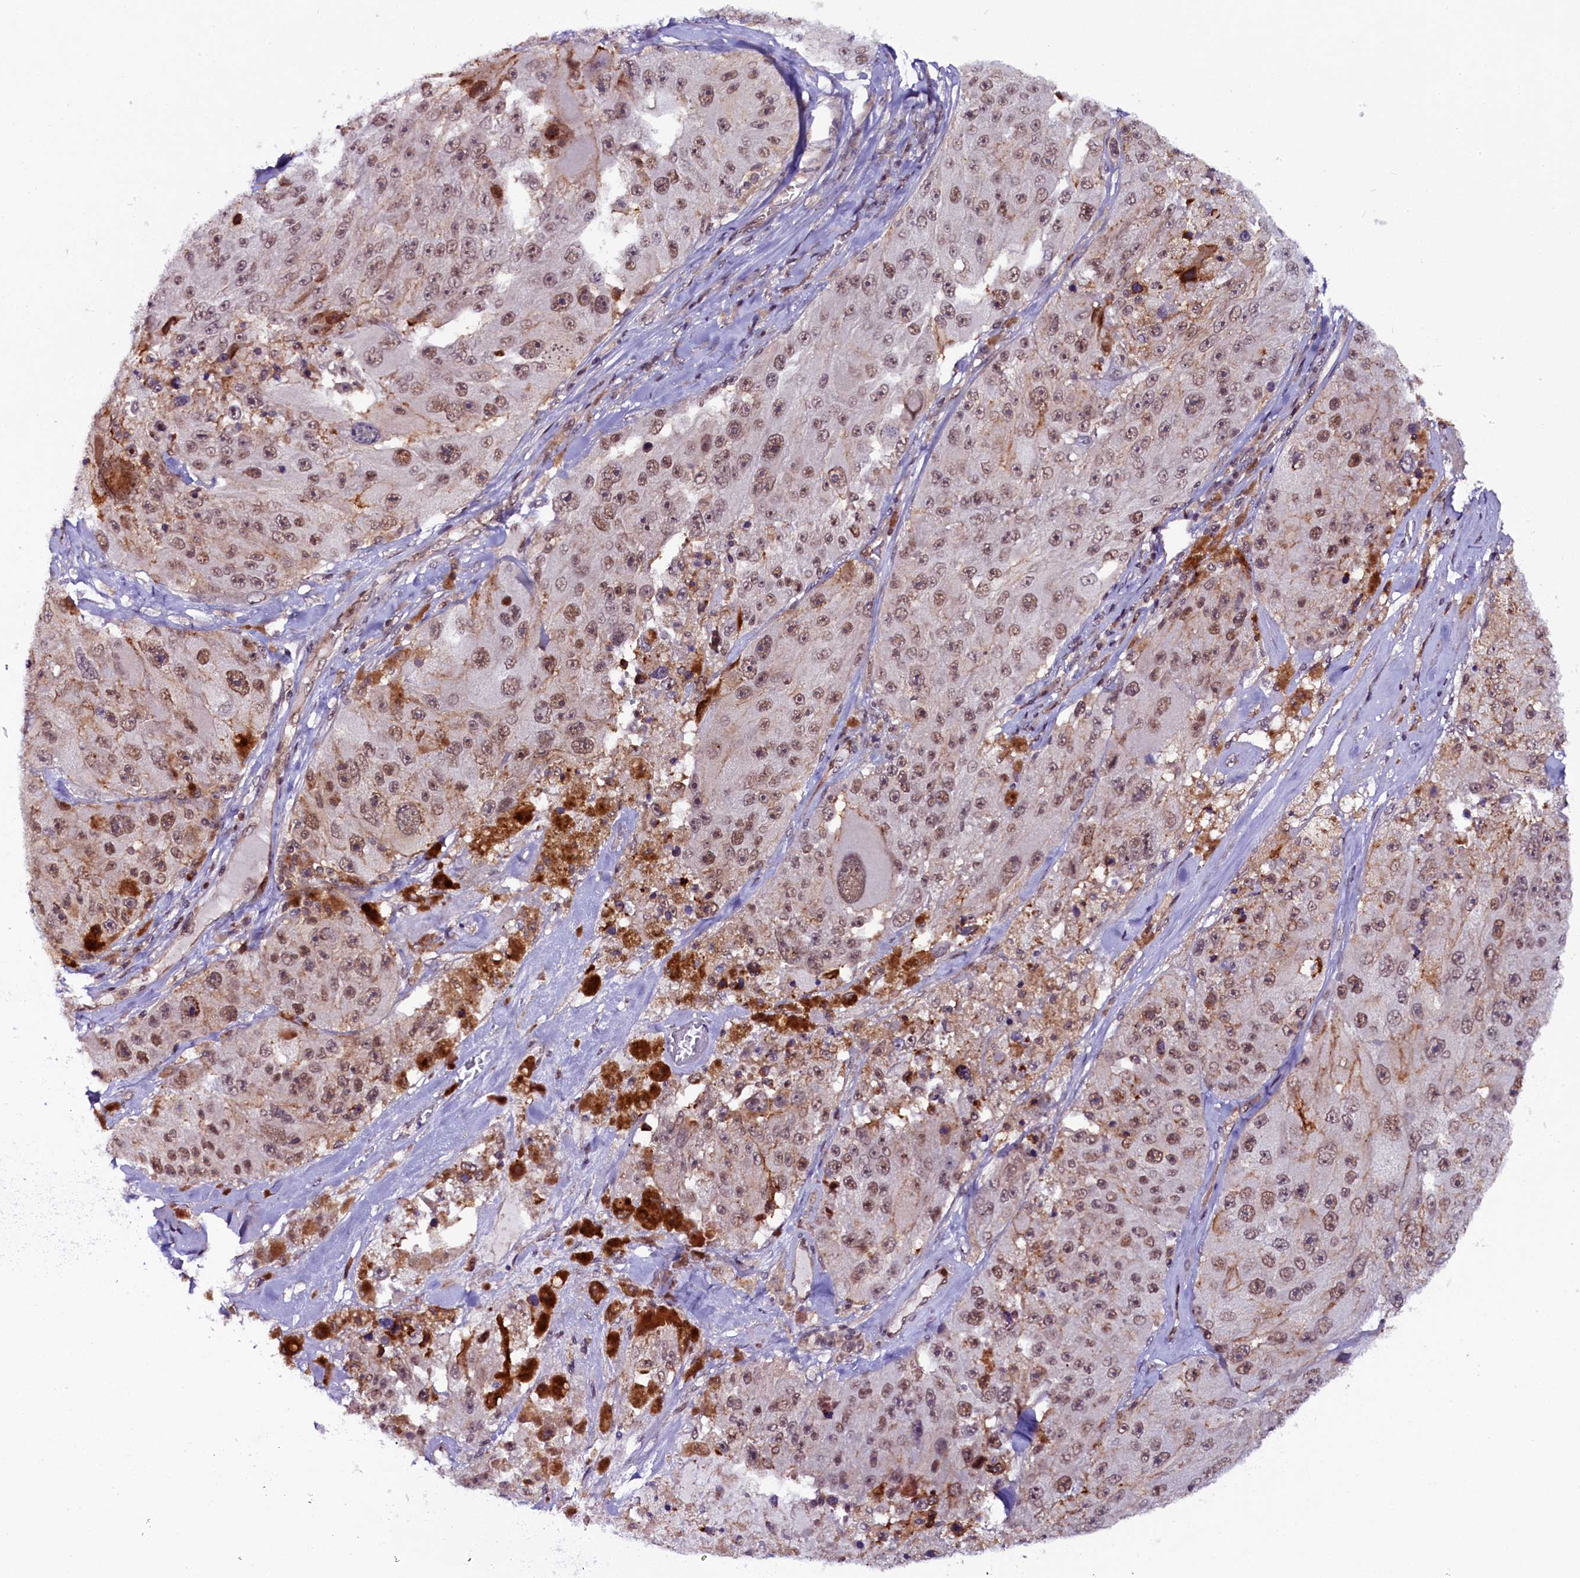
{"staining": {"intensity": "moderate", "quantity": ">75%", "location": "nuclear"}, "tissue": "melanoma", "cell_type": "Tumor cells", "image_type": "cancer", "snomed": [{"axis": "morphology", "description": "Malignant melanoma, Metastatic site"}, {"axis": "topography", "description": "Lymph node"}], "caption": "Malignant melanoma (metastatic site) was stained to show a protein in brown. There is medium levels of moderate nuclear expression in about >75% of tumor cells.", "gene": "FCHO1", "patient": {"sex": "male", "age": 62}}